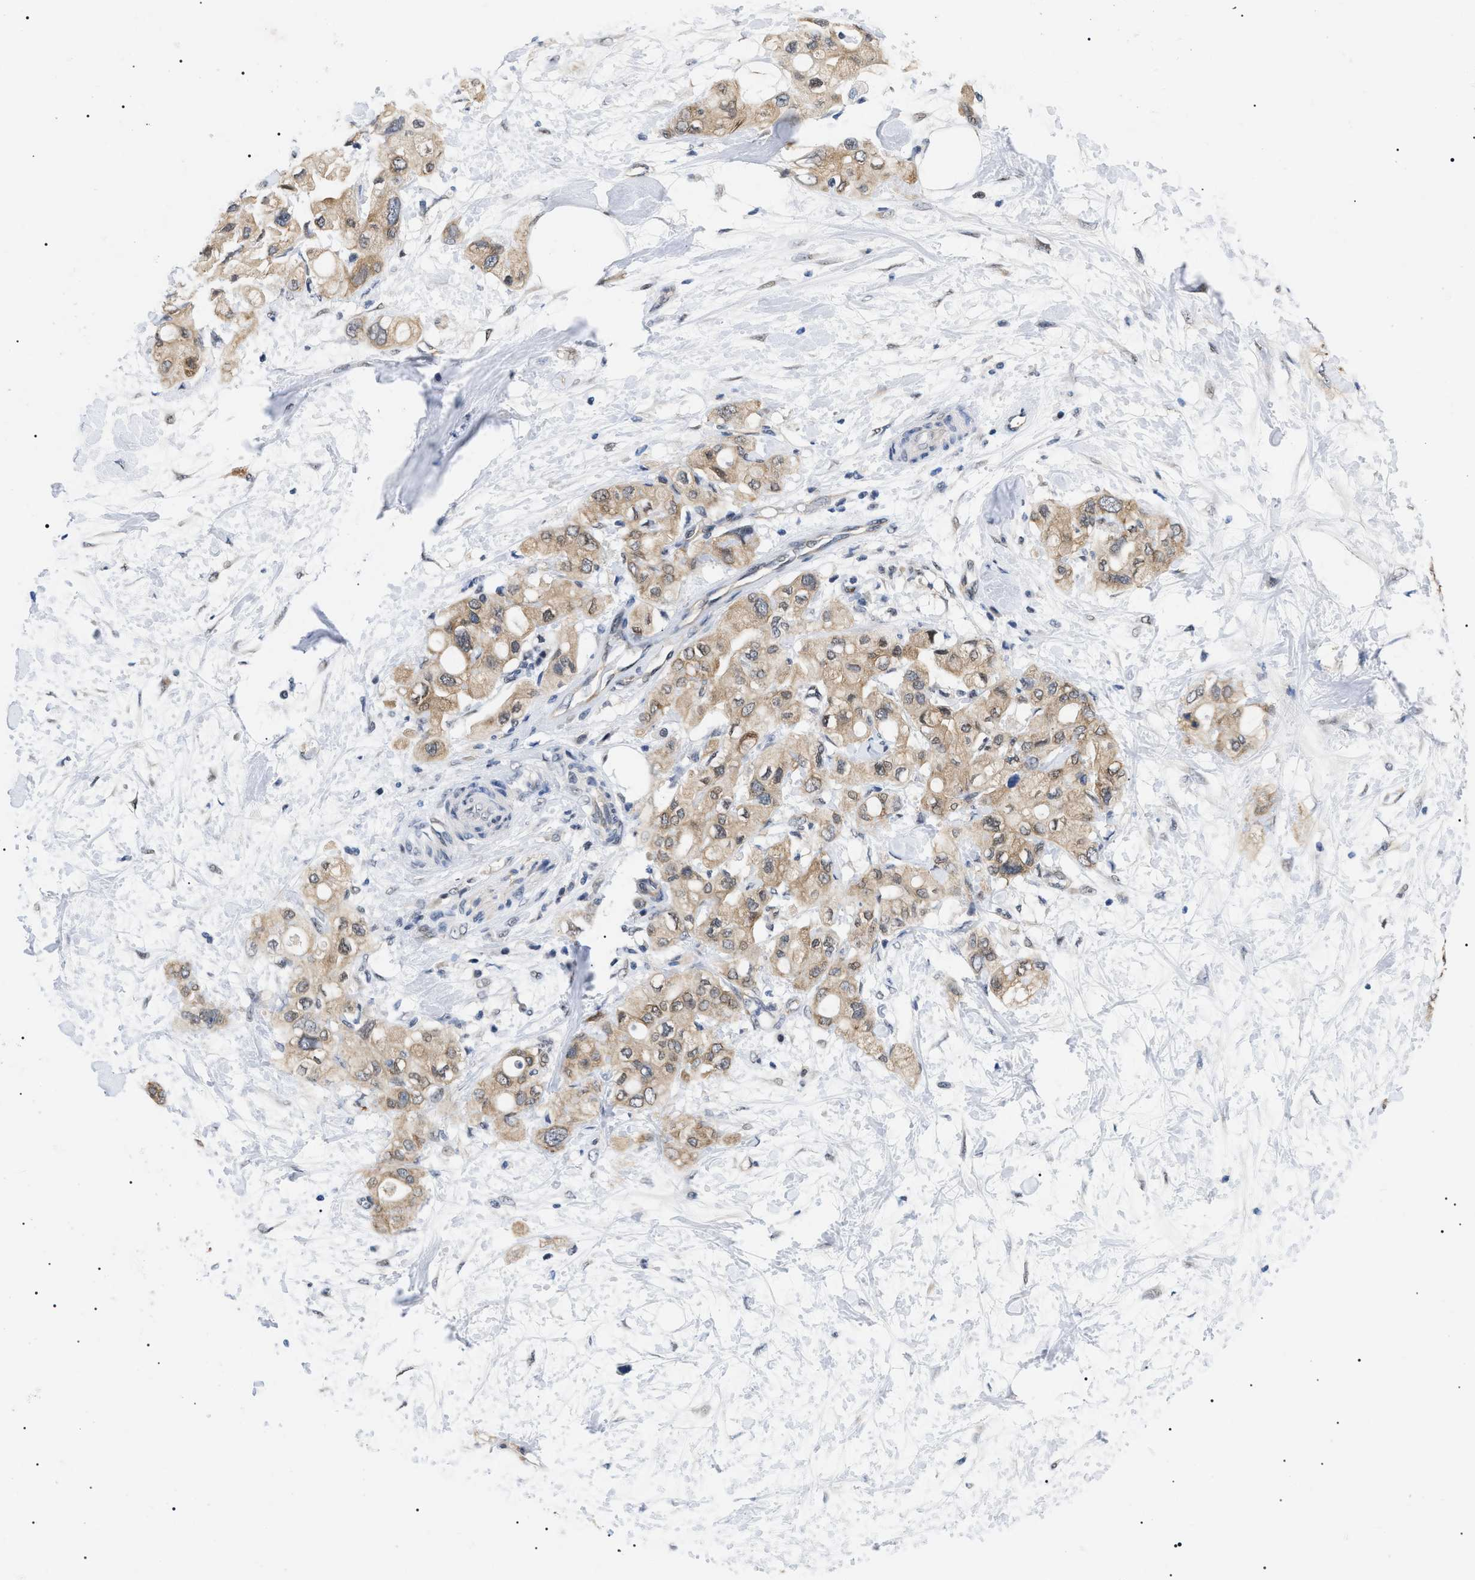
{"staining": {"intensity": "weak", "quantity": ">75%", "location": "cytoplasmic/membranous,nuclear"}, "tissue": "pancreatic cancer", "cell_type": "Tumor cells", "image_type": "cancer", "snomed": [{"axis": "morphology", "description": "Adenocarcinoma, NOS"}, {"axis": "topography", "description": "Pancreas"}], "caption": "Human adenocarcinoma (pancreatic) stained for a protein (brown) displays weak cytoplasmic/membranous and nuclear positive expression in about >75% of tumor cells.", "gene": "GARRE1", "patient": {"sex": "female", "age": 56}}